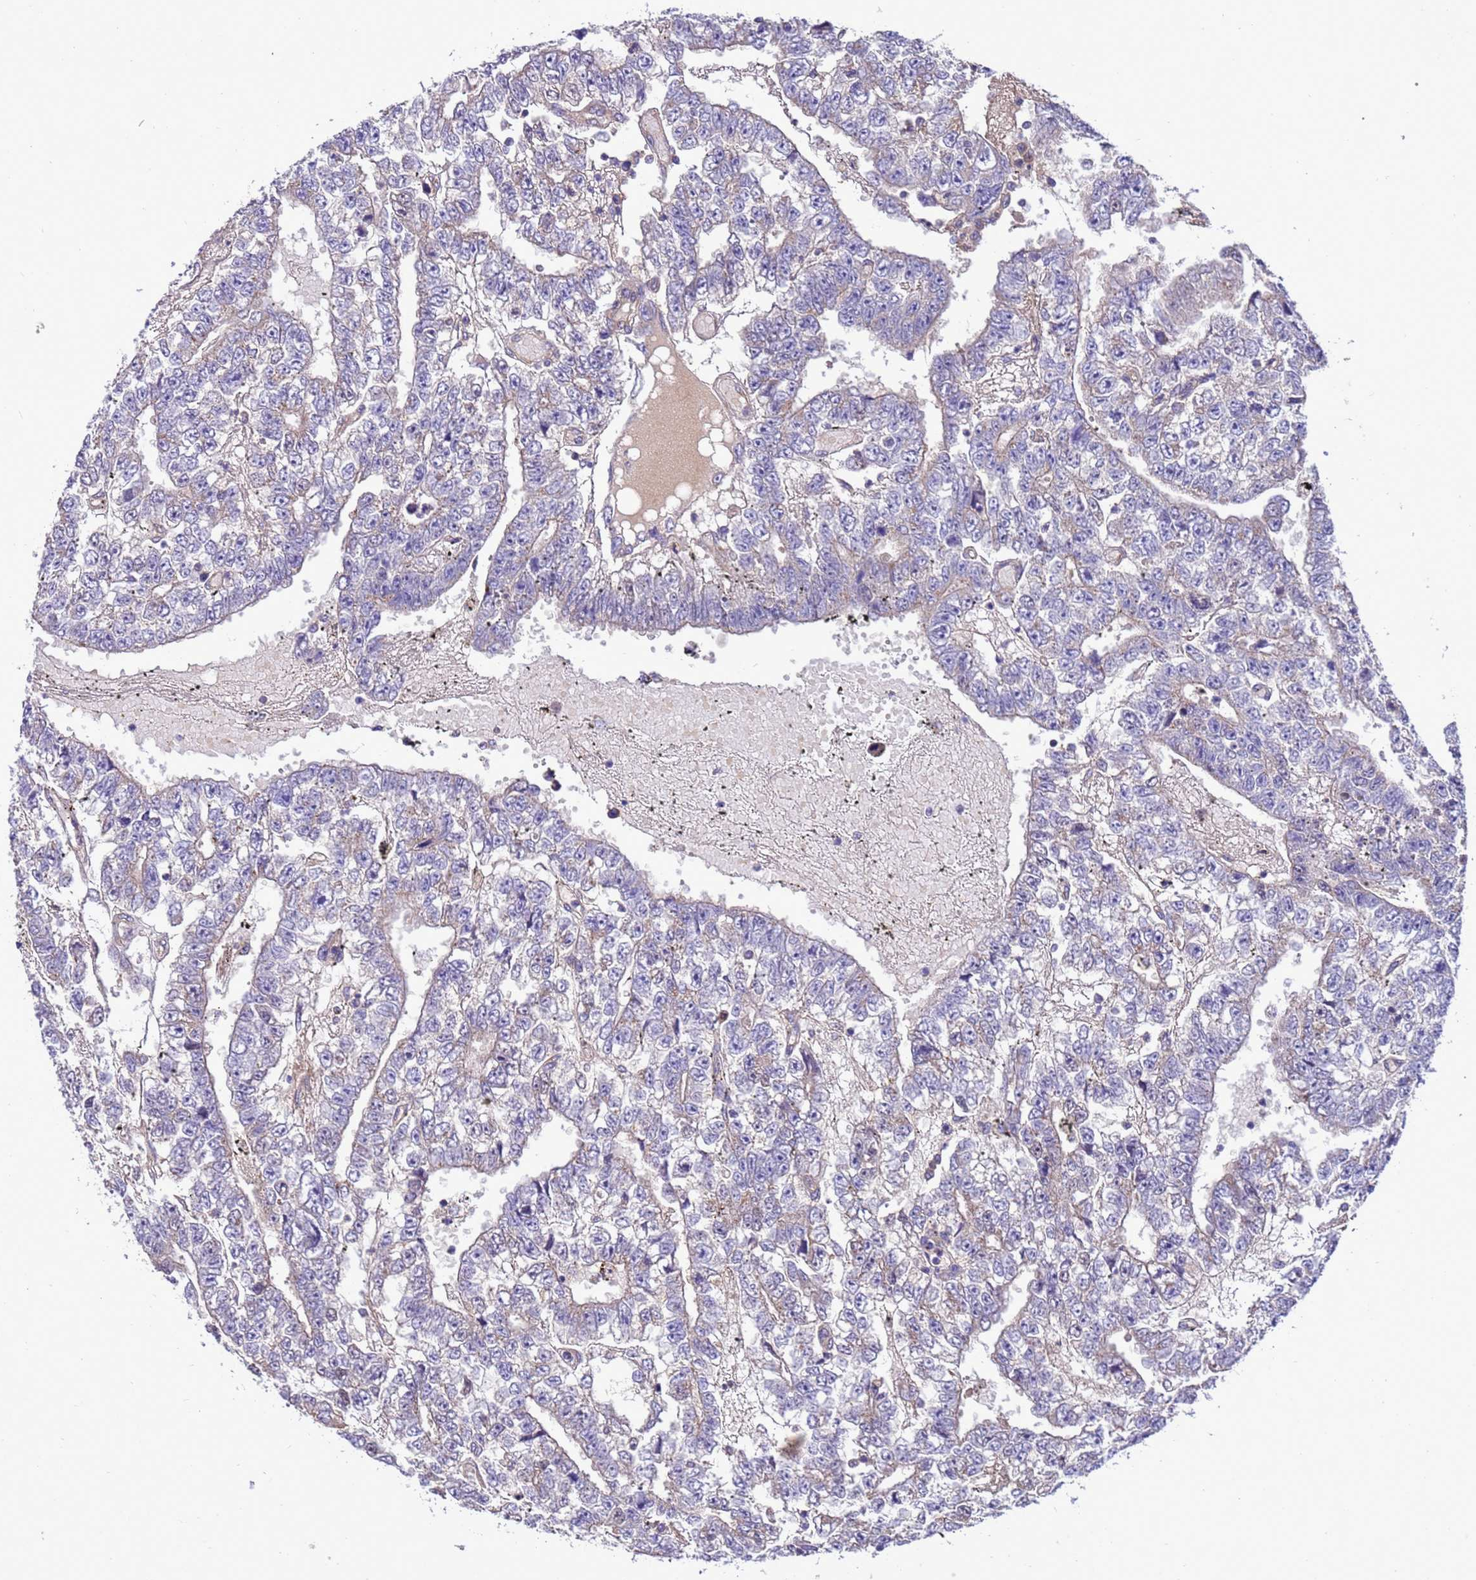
{"staining": {"intensity": "weak", "quantity": "<25%", "location": "cytoplasmic/membranous"}, "tissue": "testis cancer", "cell_type": "Tumor cells", "image_type": "cancer", "snomed": [{"axis": "morphology", "description": "Carcinoma, Embryonal, NOS"}, {"axis": "topography", "description": "Testis"}], "caption": "High power microscopy micrograph of an immunohistochemistry (IHC) micrograph of testis cancer, revealing no significant positivity in tumor cells.", "gene": "RABEP2", "patient": {"sex": "male", "age": 25}}